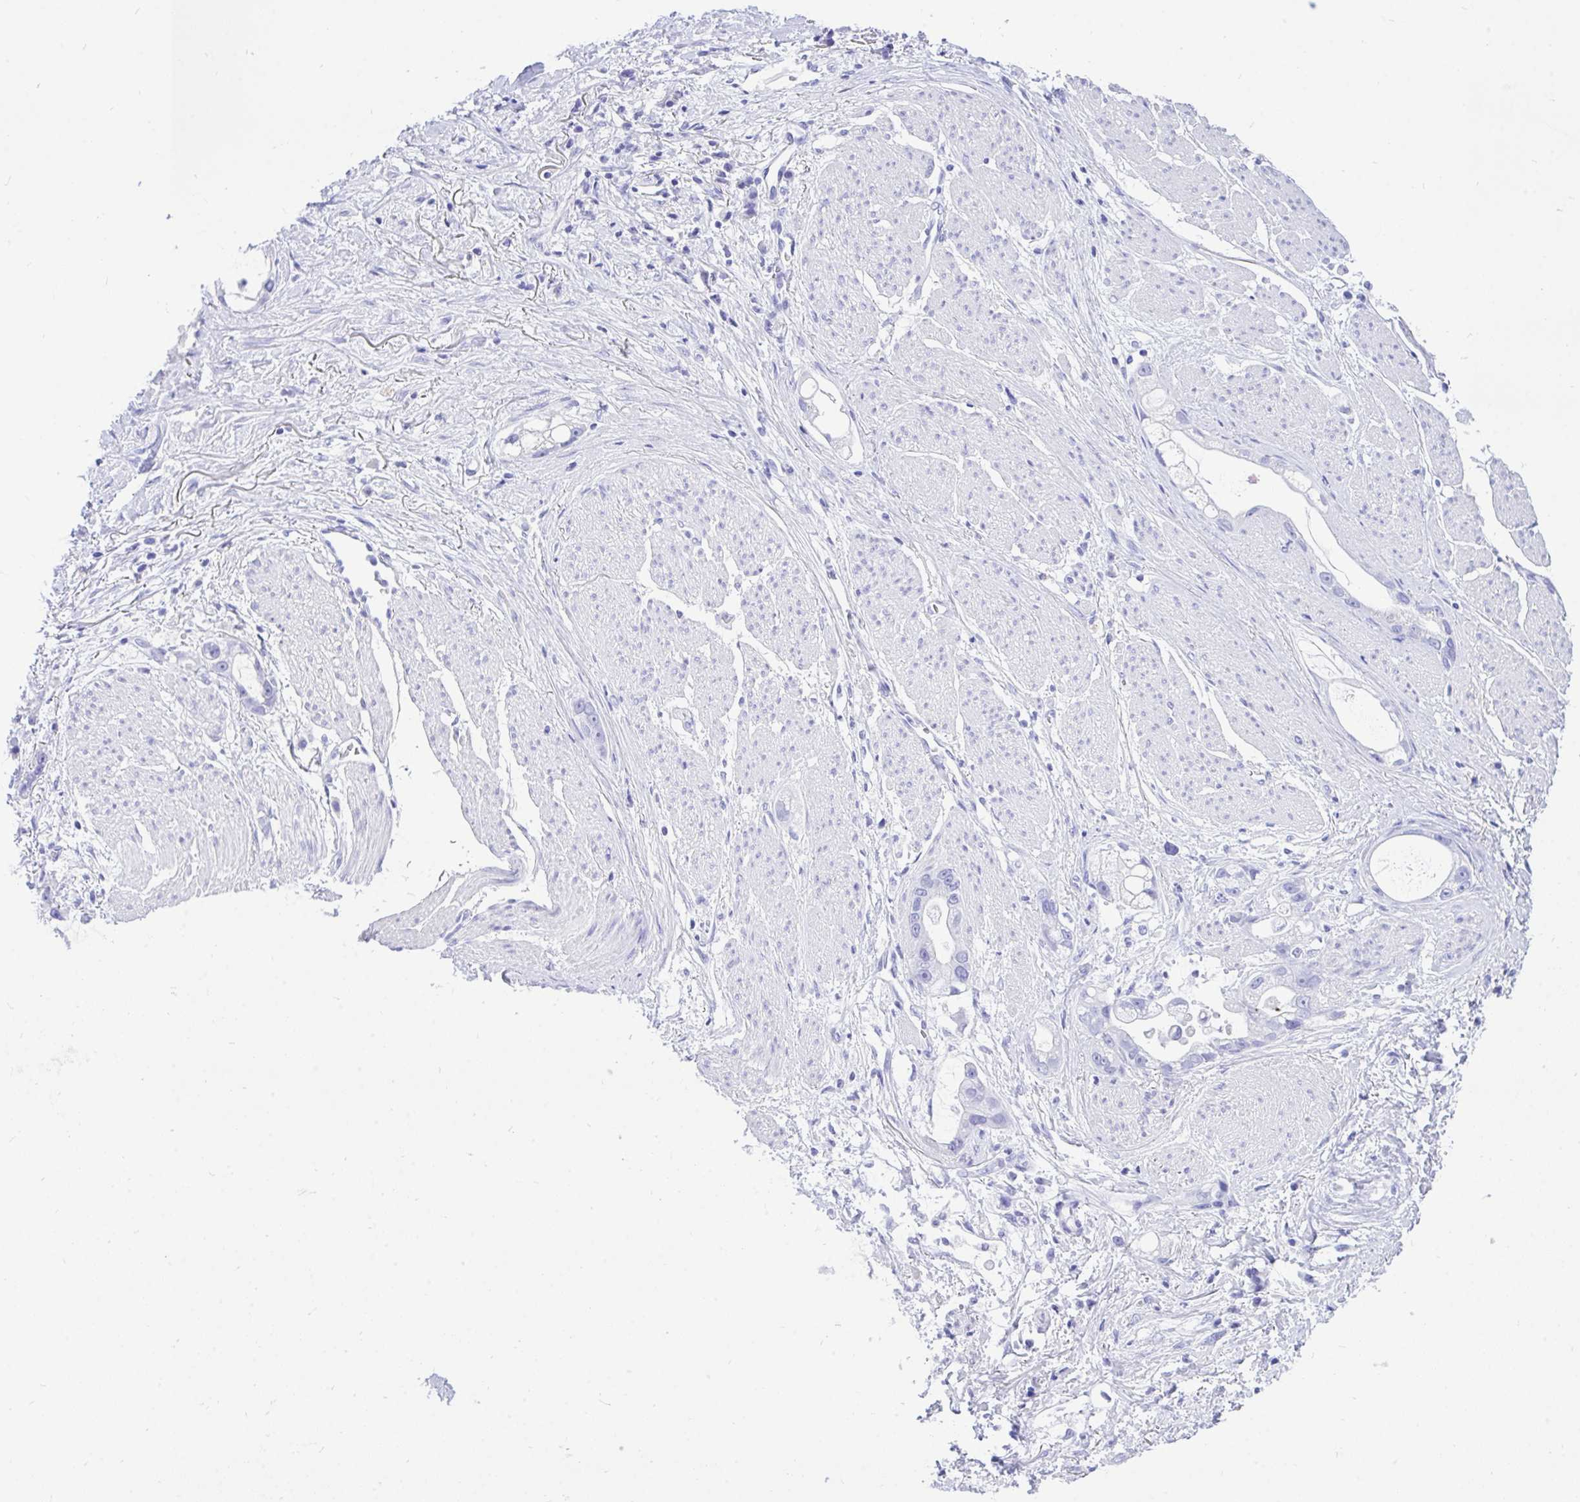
{"staining": {"intensity": "negative", "quantity": "none", "location": "none"}, "tissue": "stomach cancer", "cell_type": "Tumor cells", "image_type": "cancer", "snomed": [{"axis": "morphology", "description": "Adenocarcinoma, NOS"}, {"axis": "topography", "description": "Stomach"}], "caption": "DAB (3,3'-diaminobenzidine) immunohistochemical staining of stomach adenocarcinoma demonstrates no significant staining in tumor cells.", "gene": "MON1A", "patient": {"sex": "male", "age": 55}}